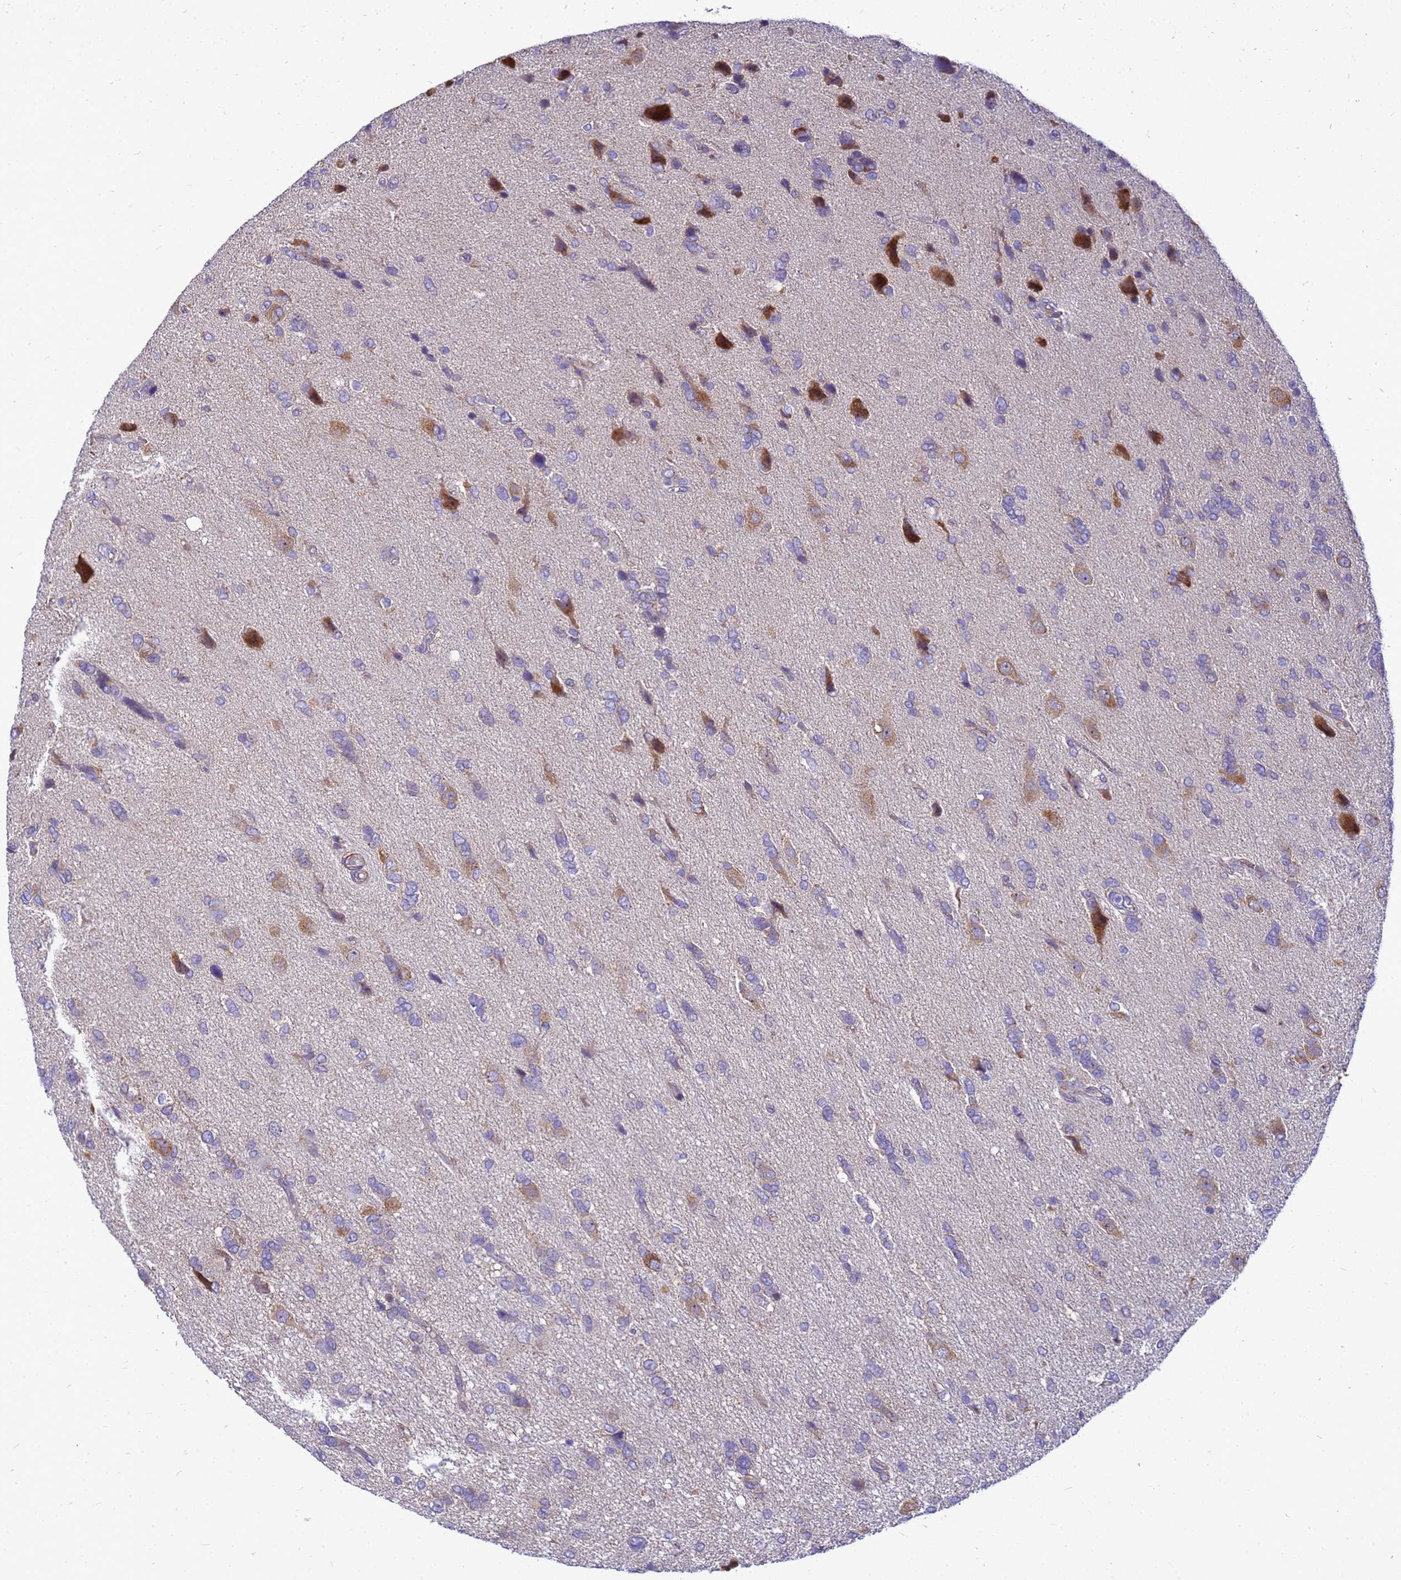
{"staining": {"intensity": "negative", "quantity": "none", "location": "none"}, "tissue": "glioma", "cell_type": "Tumor cells", "image_type": "cancer", "snomed": [{"axis": "morphology", "description": "Glioma, malignant, High grade"}, {"axis": "topography", "description": "Brain"}], "caption": "Histopathology image shows no significant protein expression in tumor cells of glioma.", "gene": "POP7", "patient": {"sex": "female", "age": 59}}